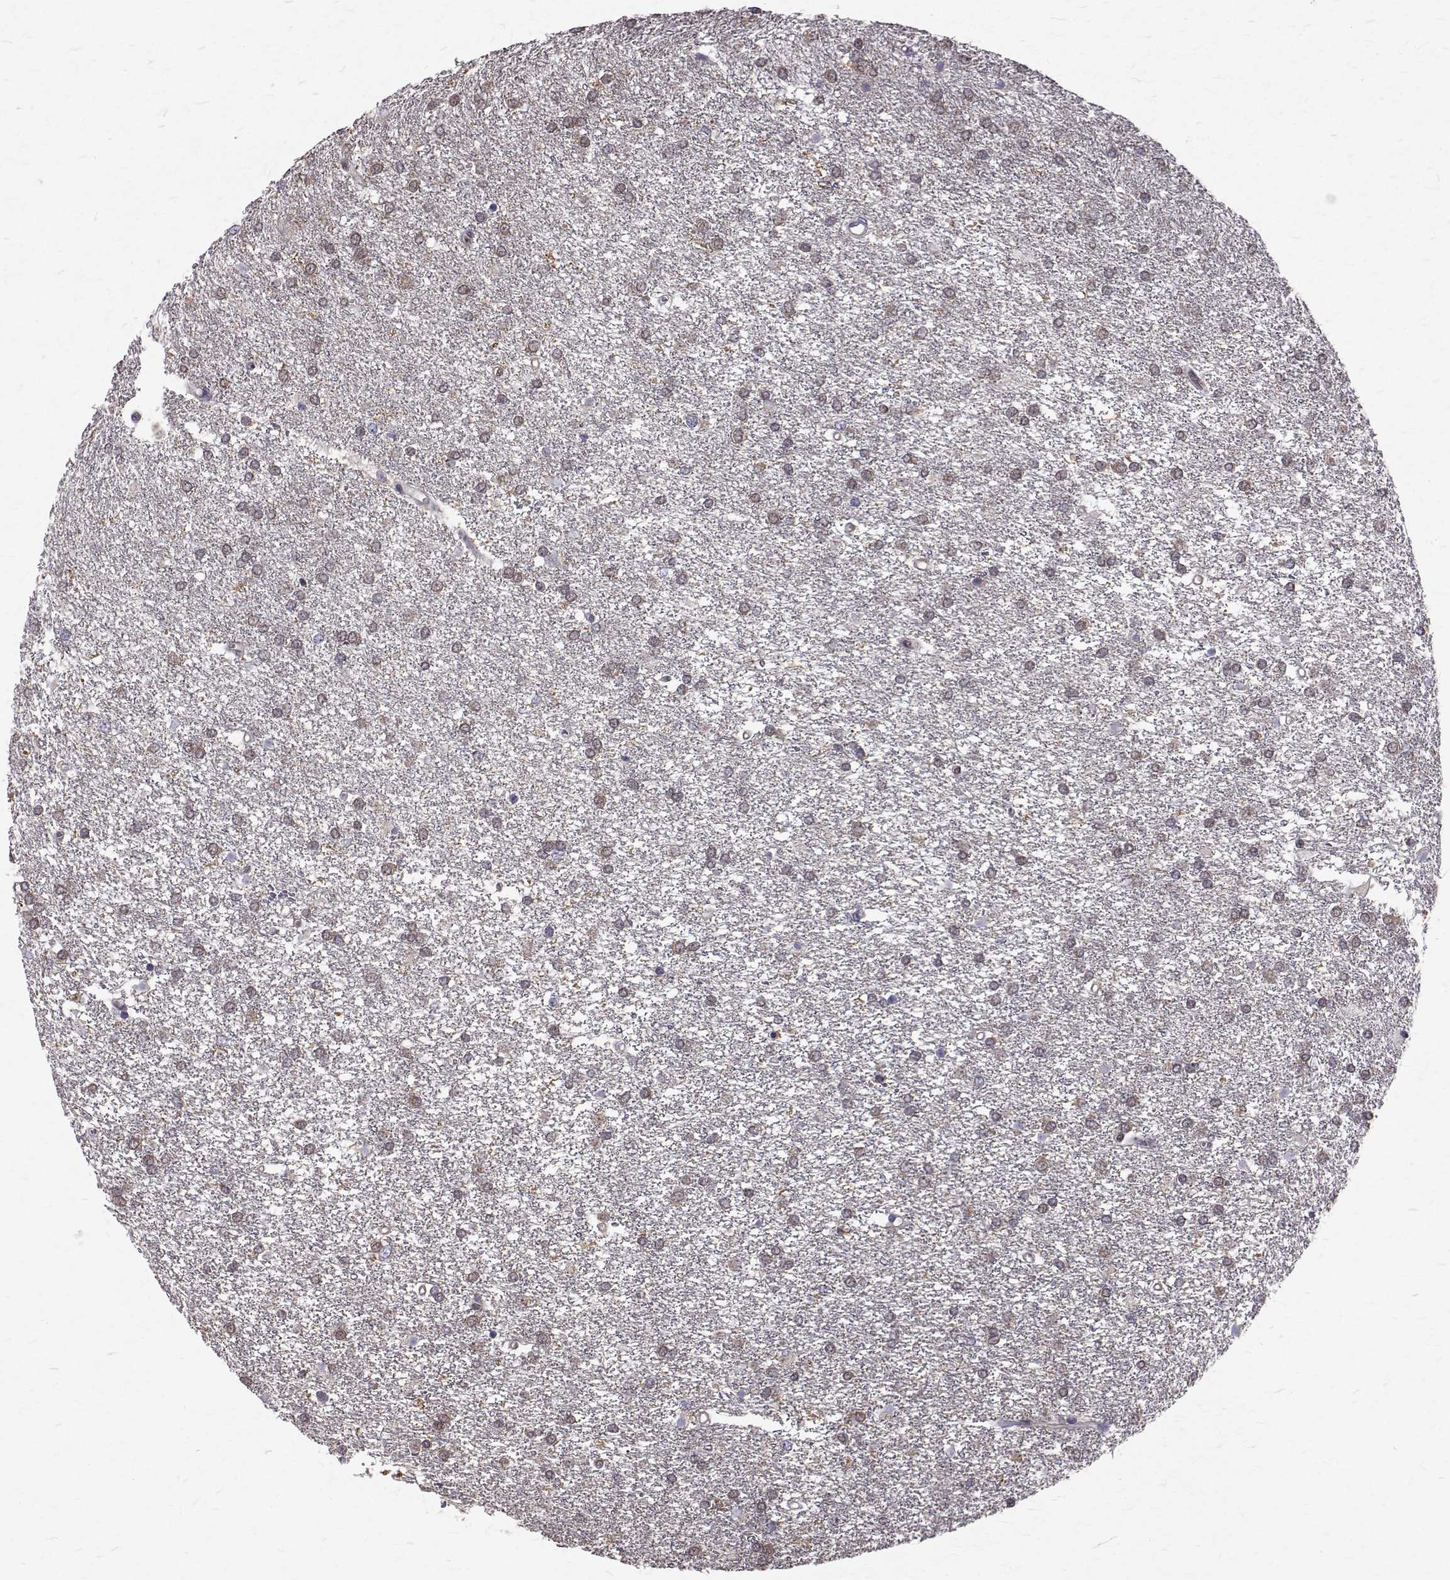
{"staining": {"intensity": "weak", "quantity": "<25%", "location": "nuclear"}, "tissue": "glioma", "cell_type": "Tumor cells", "image_type": "cancer", "snomed": [{"axis": "morphology", "description": "Glioma, malignant, High grade"}, {"axis": "topography", "description": "Brain"}], "caption": "This is an immunohistochemistry image of malignant high-grade glioma. There is no expression in tumor cells.", "gene": "CCDC89", "patient": {"sex": "female", "age": 61}}